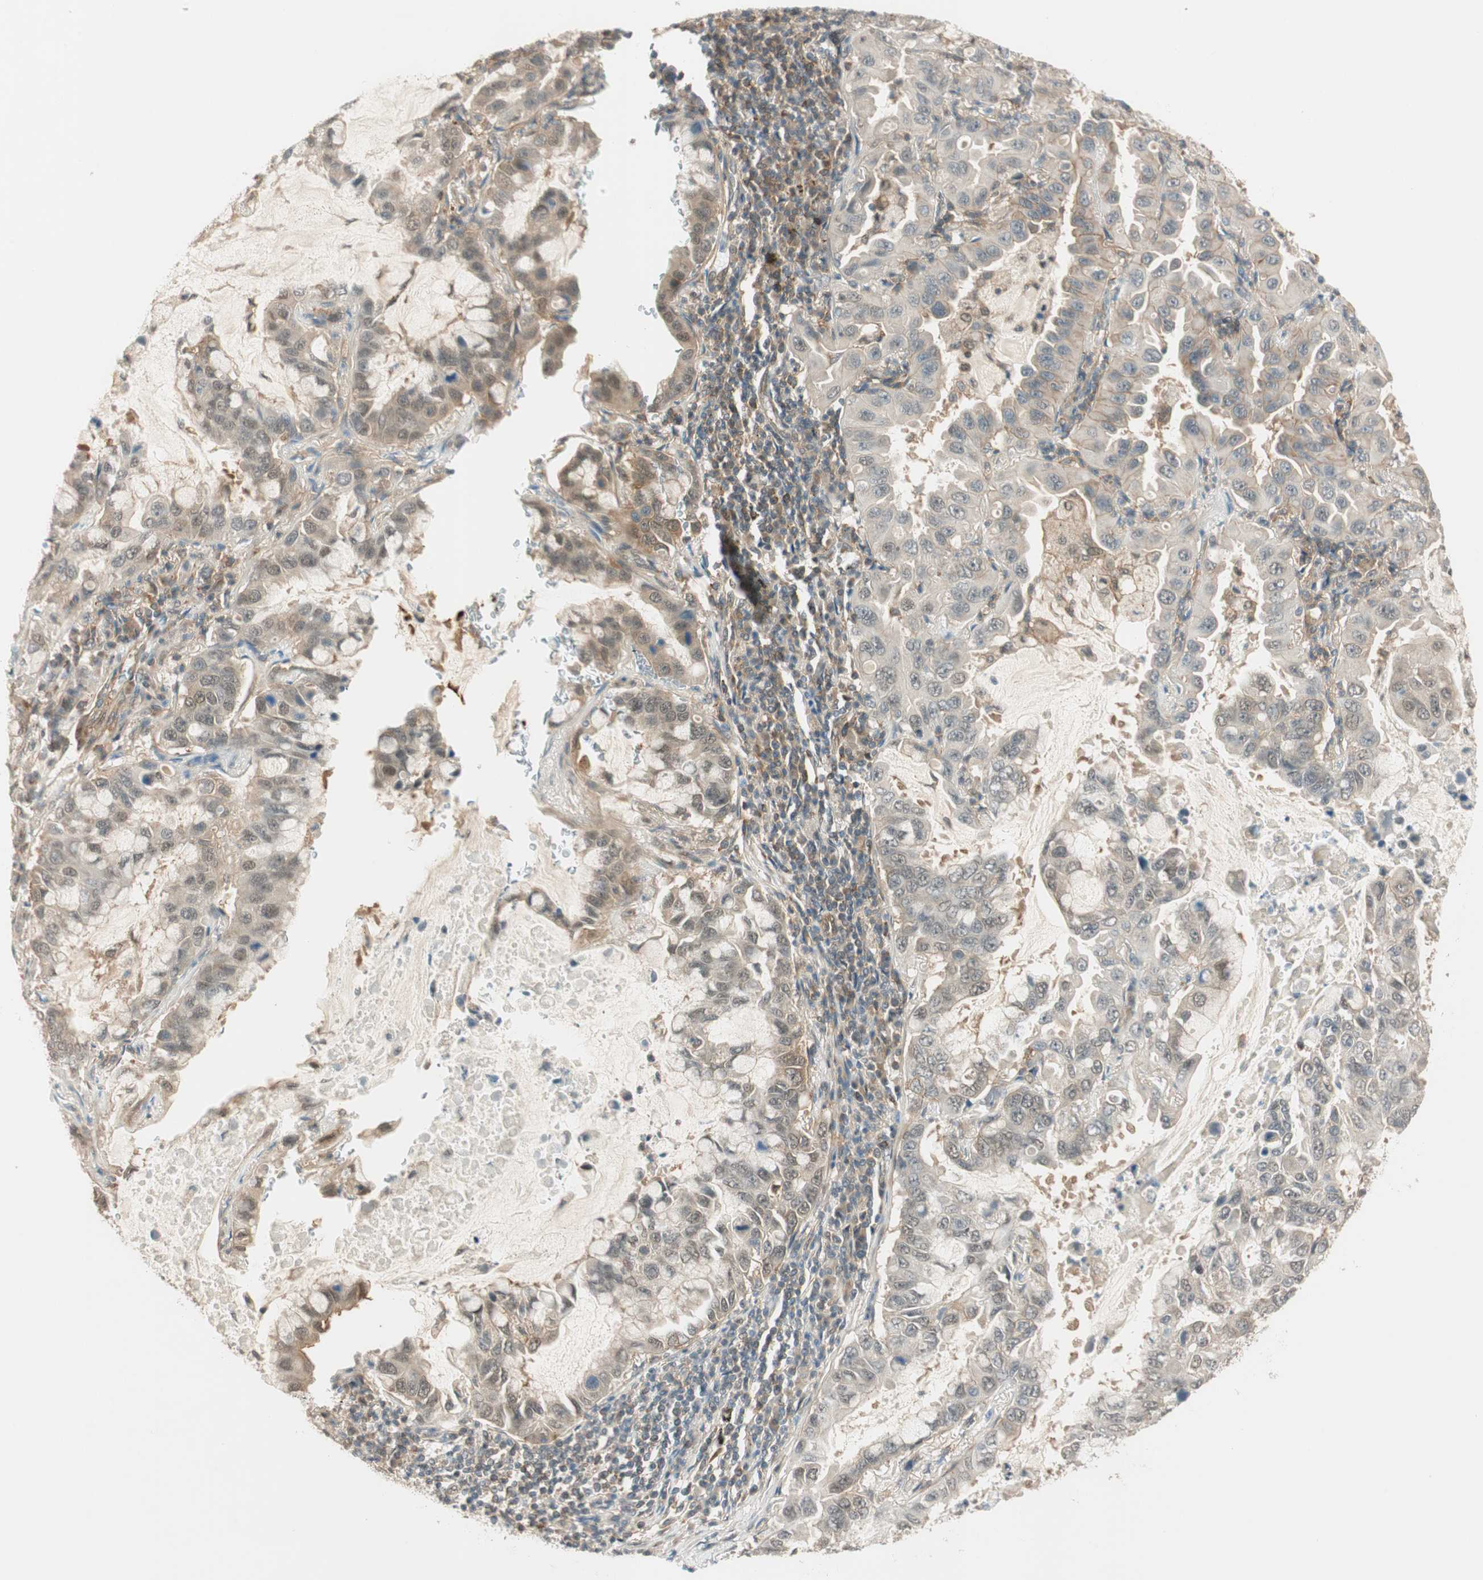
{"staining": {"intensity": "weak", "quantity": "25%-75%", "location": "cytoplasmic/membranous,nuclear"}, "tissue": "lung cancer", "cell_type": "Tumor cells", "image_type": "cancer", "snomed": [{"axis": "morphology", "description": "Adenocarcinoma, NOS"}, {"axis": "topography", "description": "Lung"}], "caption": "A photomicrograph of adenocarcinoma (lung) stained for a protein displays weak cytoplasmic/membranous and nuclear brown staining in tumor cells.", "gene": "PSMD8", "patient": {"sex": "male", "age": 64}}